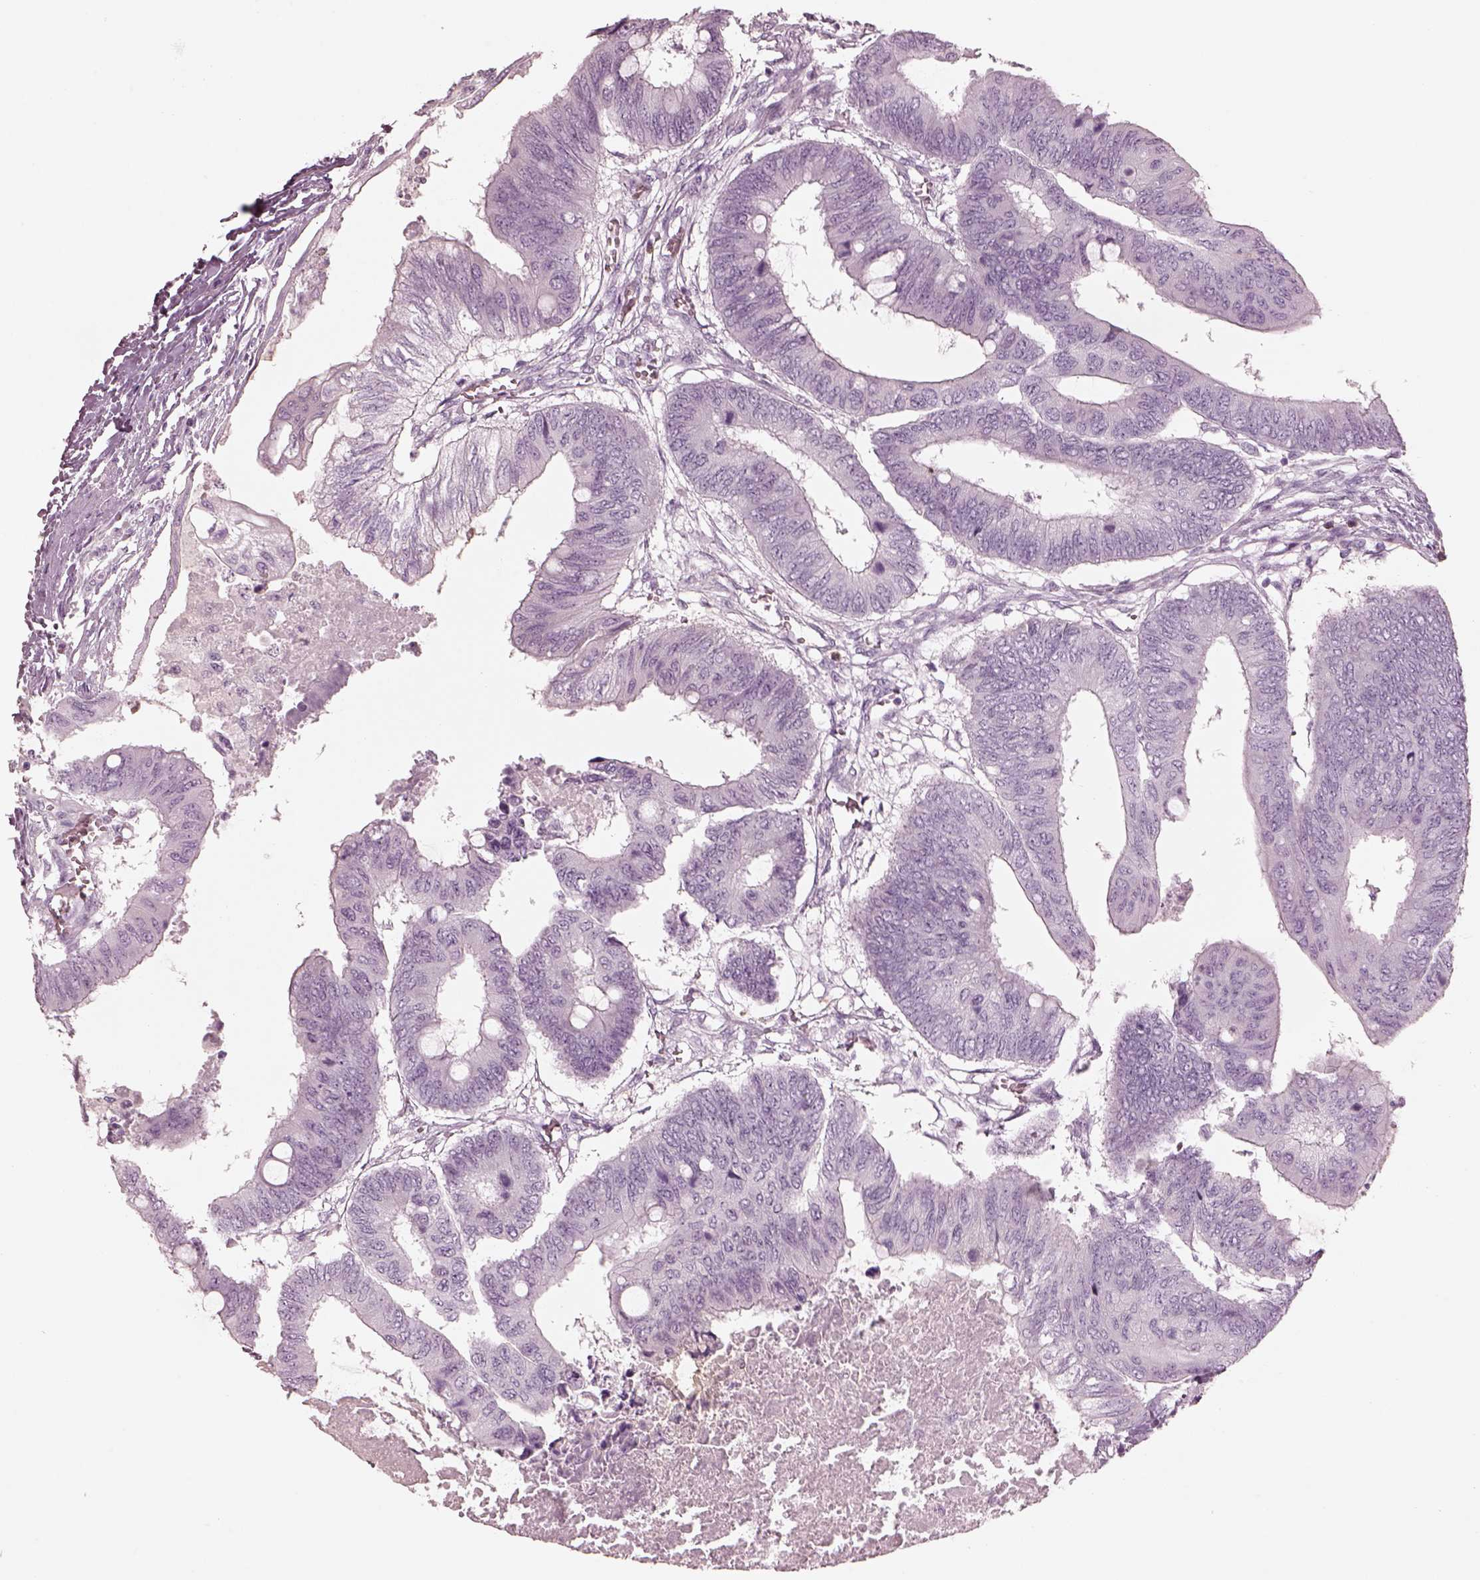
{"staining": {"intensity": "negative", "quantity": "none", "location": "none"}, "tissue": "colorectal cancer", "cell_type": "Tumor cells", "image_type": "cancer", "snomed": [{"axis": "morphology", "description": "Normal tissue, NOS"}, {"axis": "morphology", "description": "Adenocarcinoma, NOS"}, {"axis": "topography", "description": "Rectum"}, {"axis": "topography", "description": "Peripheral nerve tissue"}], "caption": "High power microscopy photomicrograph of an immunohistochemistry (IHC) image of adenocarcinoma (colorectal), revealing no significant positivity in tumor cells.", "gene": "RSPH9", "patient": {"sex": "male", "age": 92}}